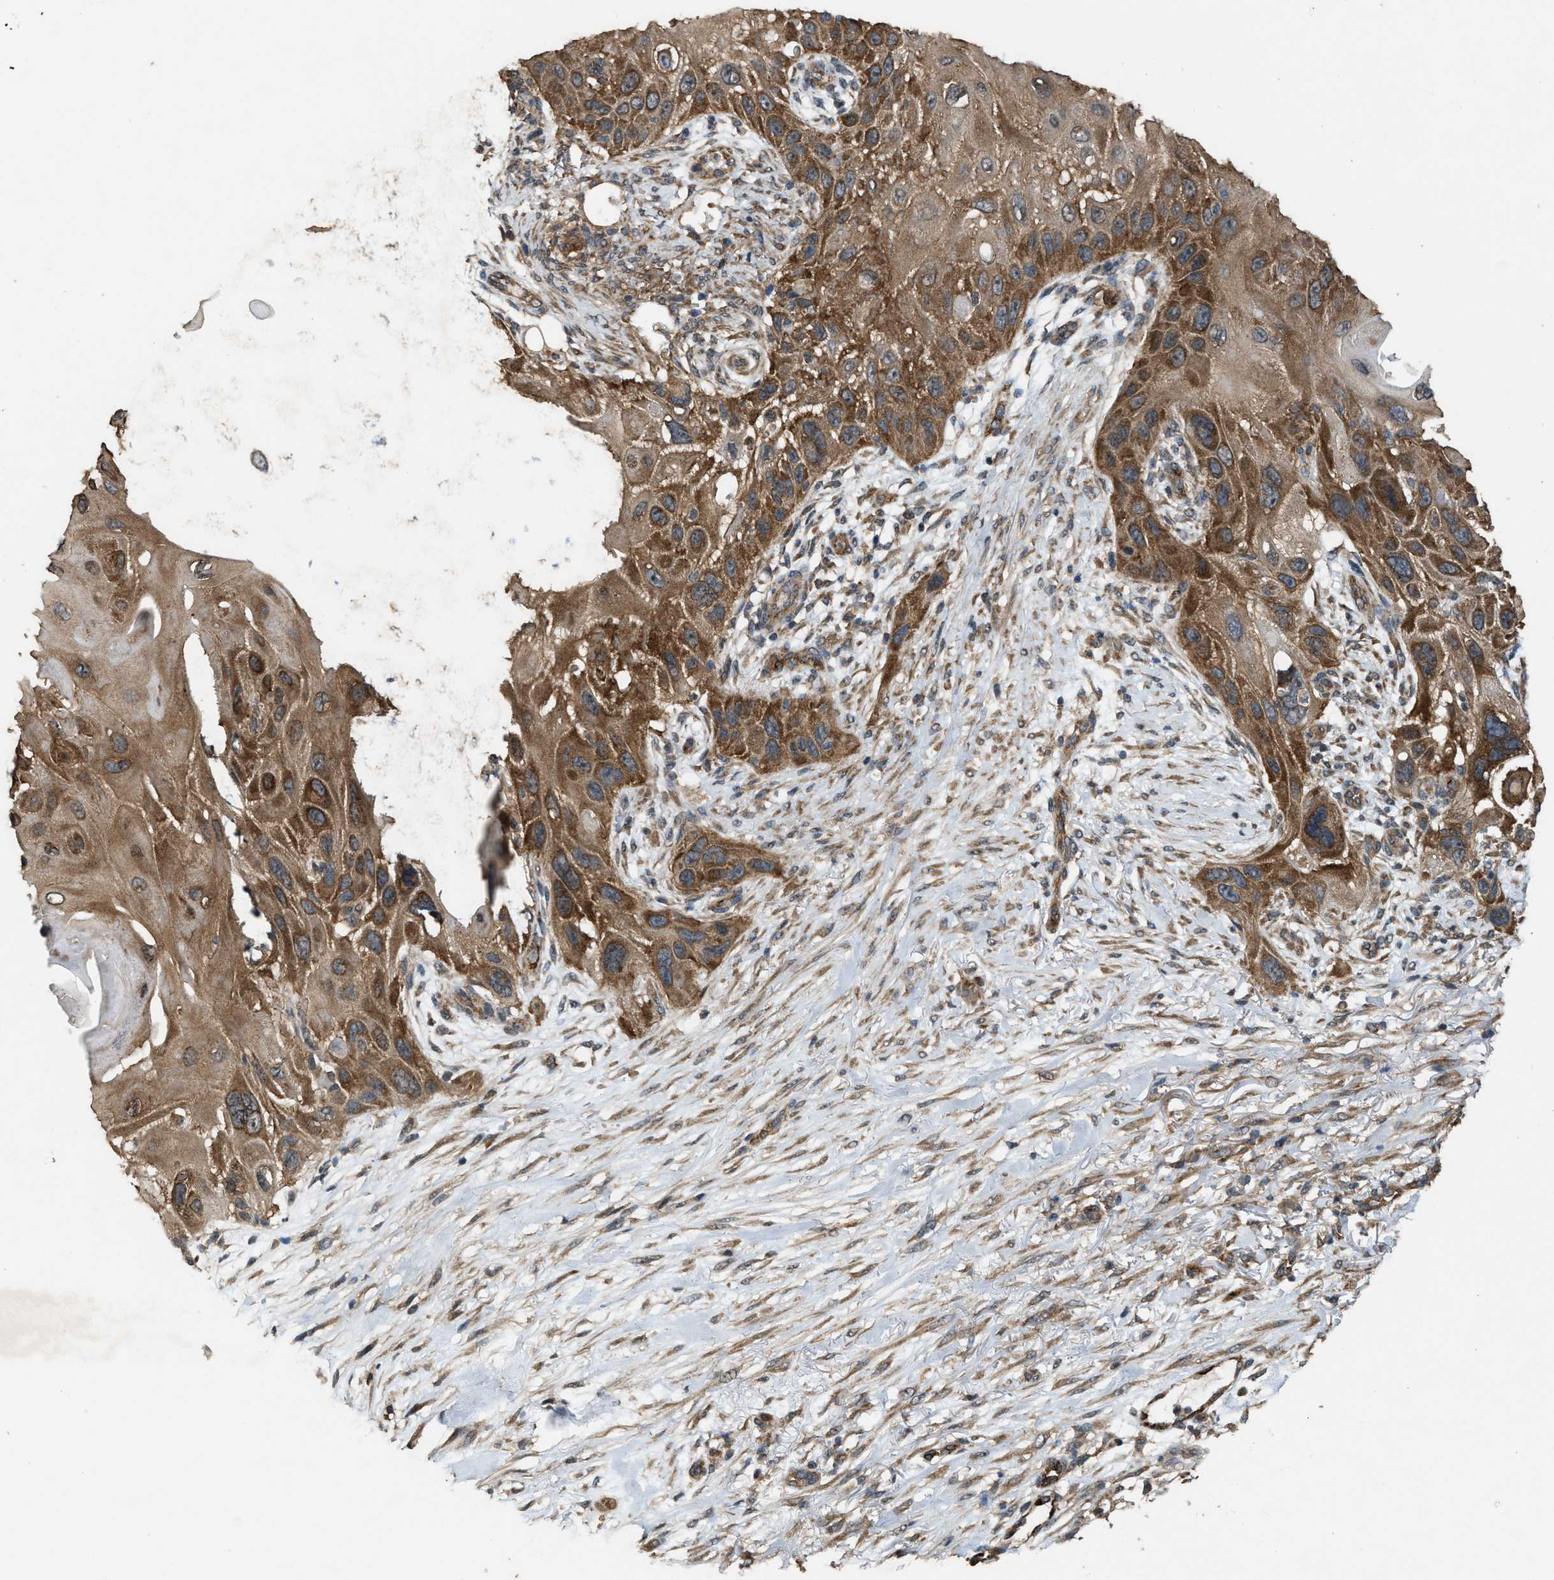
{"staining": {"intensity": "moderate", "quantity": ">75%", "location": "cytoplasmic/membranous"}, "tissue": "skin cancer", "cell_type": "Tumor cells", "image_type": "cancer", "snomed": [{"axis": "morphology", "description": "Squamous cell carcinoma, NOS"}, {"axis": "topography", "description": "Skin"}], "caption": "The immunohistochemical stain highlights moderate cytoplasmic/membranous positivity in tumor cells of skin squamous cell carcinoma tissue. Nuclei are stained in blue.", "gene": "ARHGEF5", "patient": {"sex": "female", "age": 77}}